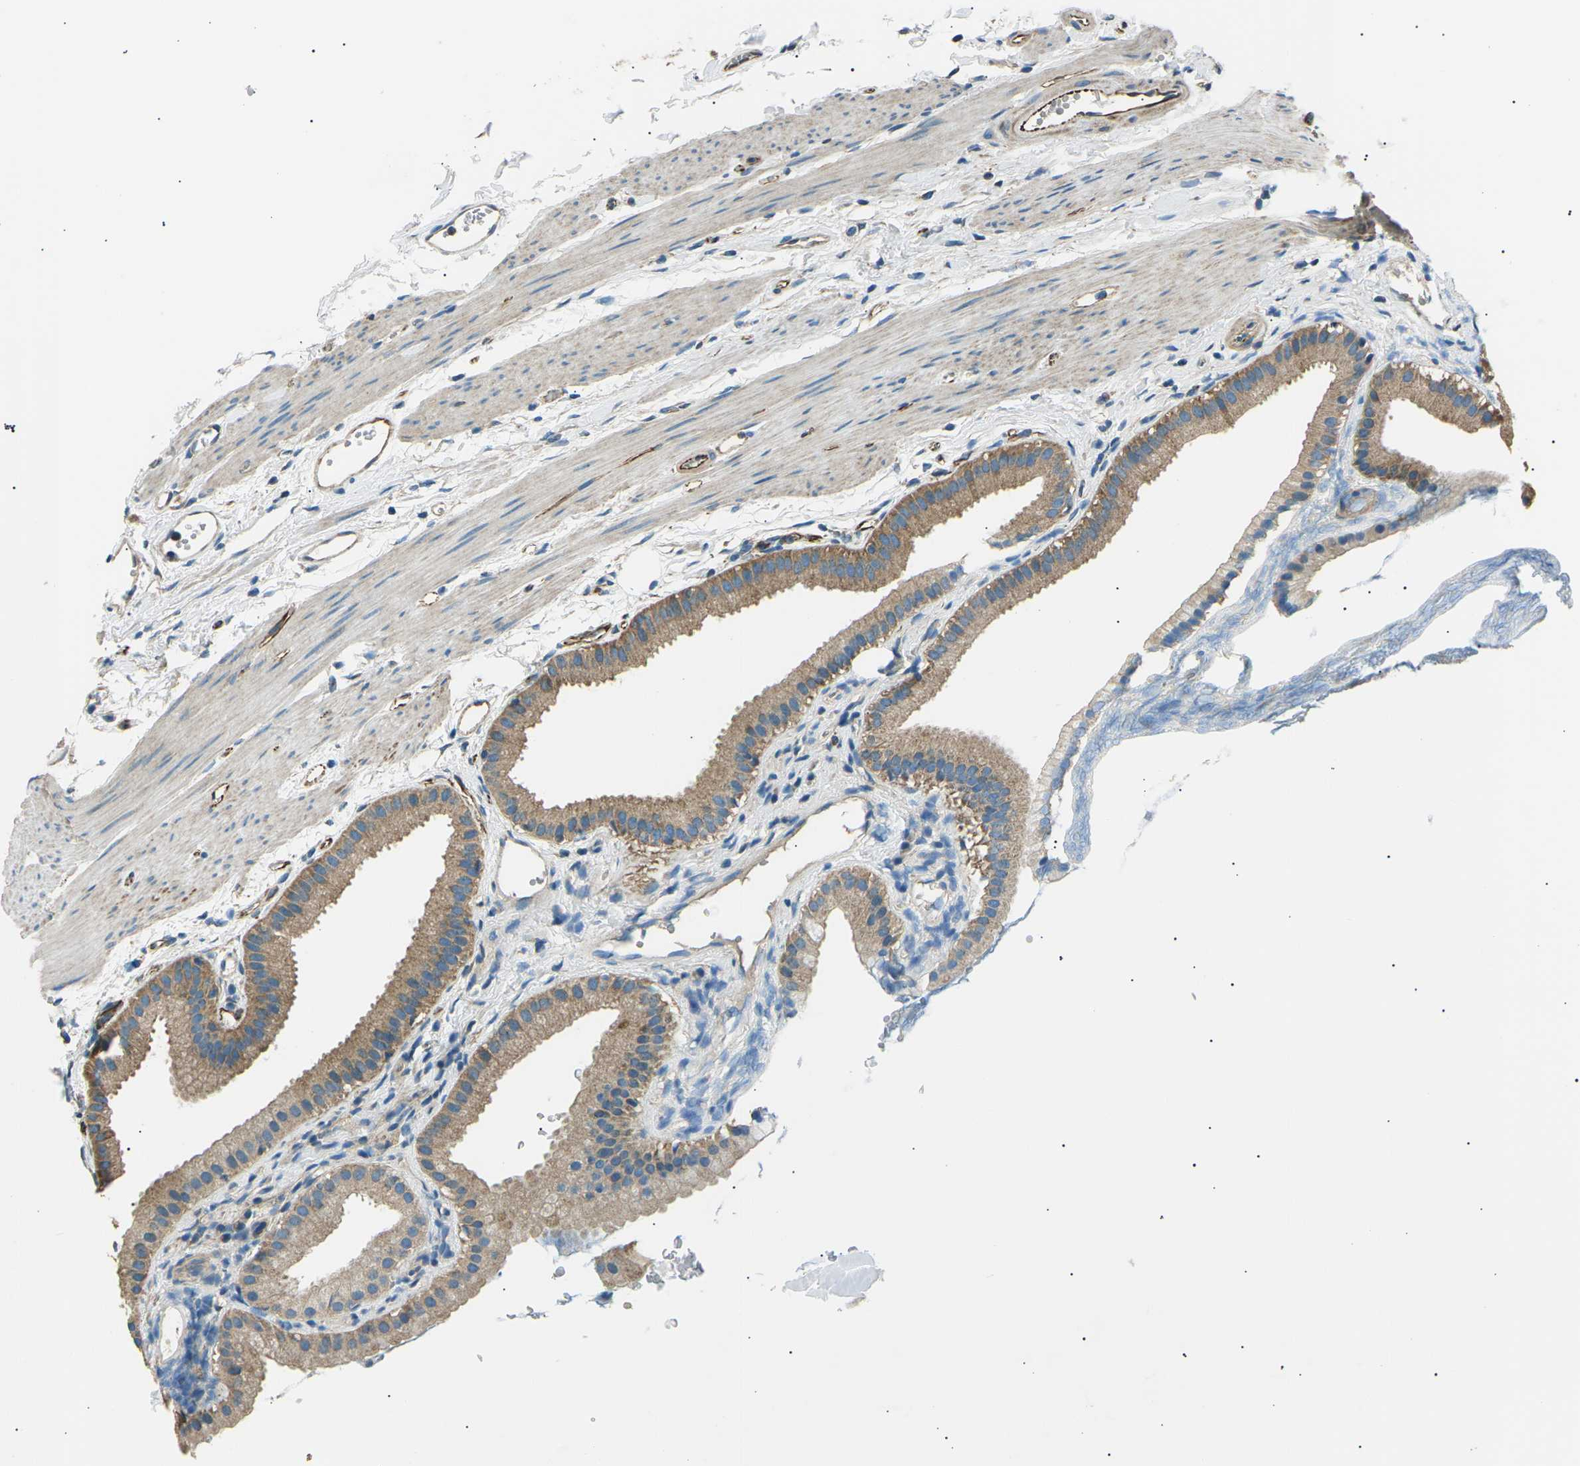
{"staining": {"intensity": "moderate", "quantity": ">75%", "location": "cytoplasmic/membranous"}, "tissue": "gallbladder", "cell_type": "Glandular cells", "image_type": "normal", "snomed": [{"axis": "morphology", "description": "Normal tissue, NOS"}, {"axis": "topography", "description": "Gallbladder"}], "caption": "Gallbladder stained with immunohistochemistry (IHC) reveals moderate cytoplasmic/membranous staining in approximately >75% of glandular cells.", "gene": "SLK", "patient": {"sex": "female", "age": 64}}